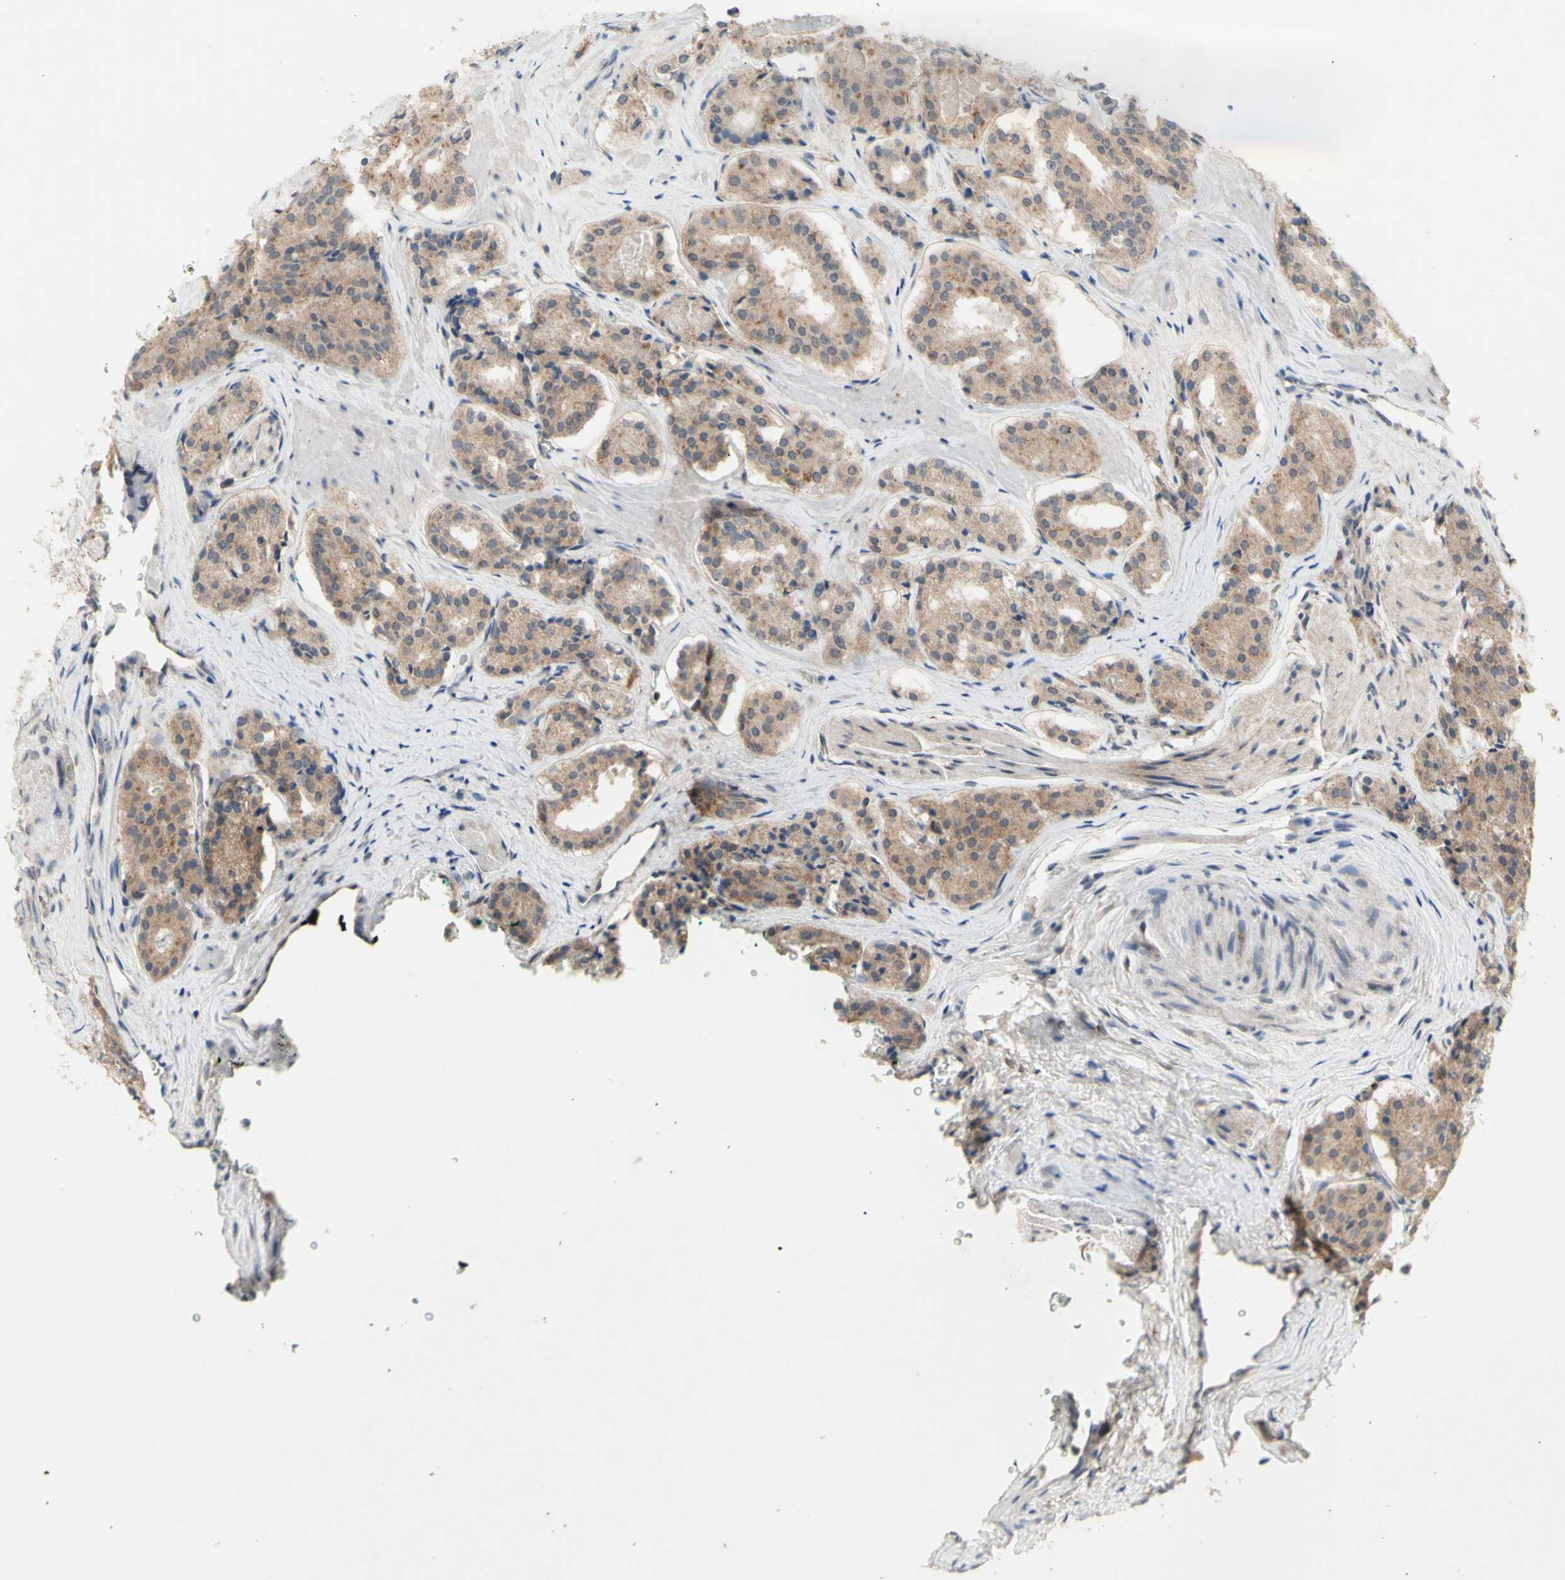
{"staining": {"intensity": "weak", "quantity": ">75%", "location": "cytoplasmic/membranous"}, "tissue": "prostate cancer", "cell_type": "Tumor cells", "image_type": "cancer", "snomed": [{"axis": "morphology", "description": "Adenocarcinoma, High grade"}, {"axis": "topography", "description": "Prostate"}], "caption": "Immunohistochemistry (IHC) histopathology image of human prostate cancer (adenocarcinoma (high-grade)) stained for a protein (brown), which exhibits low levels of weak cytoplasmic/membranous expression in approximately >75% of tumor cells.", "gene": "NLRP1", "patient": {"sex": "male", "age": 60}}